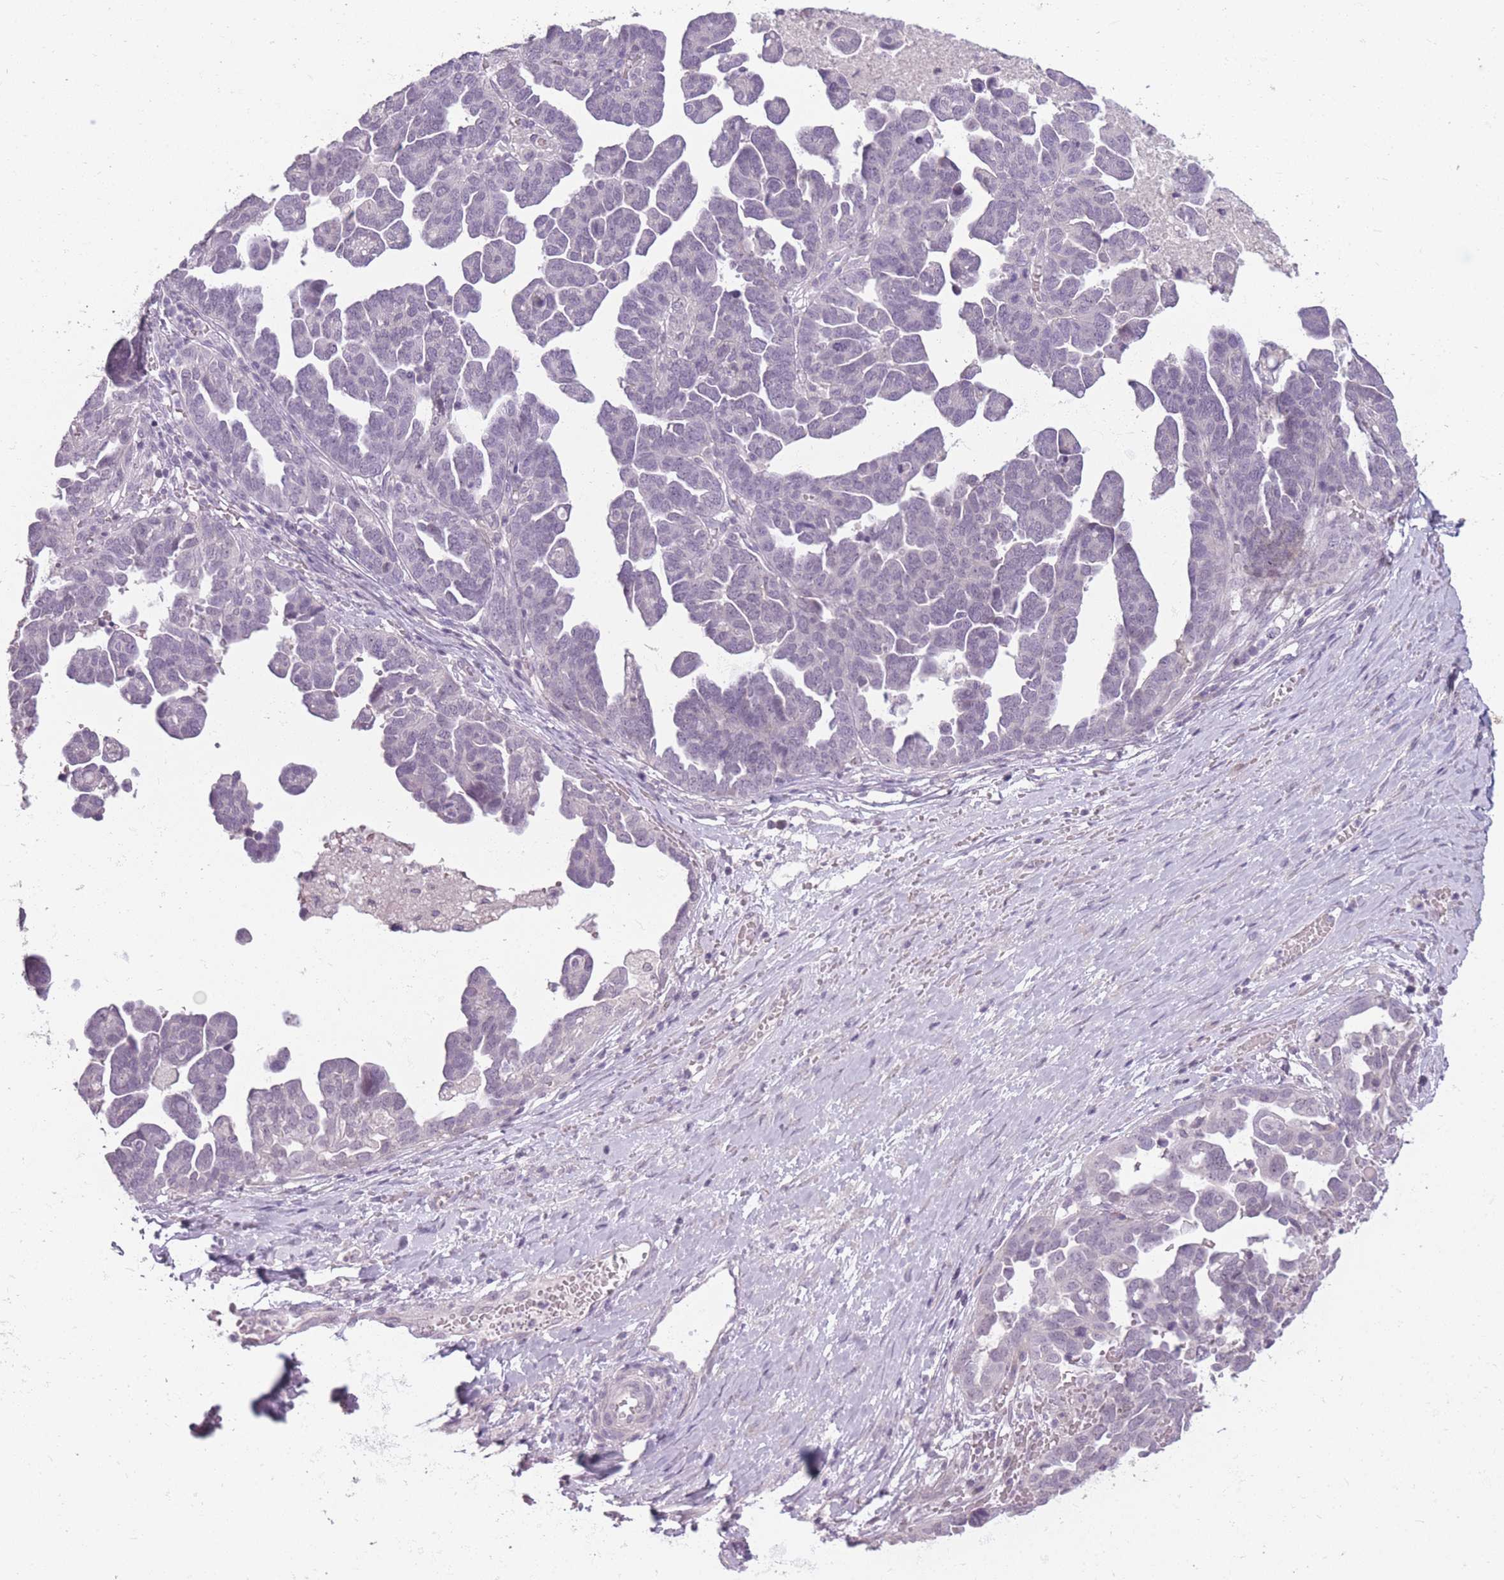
{"staining": {"intensity": "negative", "quantity": "none", "location": "none"}, "tissue": "ovarian cancer", "cell_type": "Tumor cells", "image_type": "cancer", "snomed": [{"axis": "morphology", "description": "Cystadenocarcinoma, serous, NOS"}, {"axis": "topography", "description": "Ovary"}], "caption": "This is a image of IHC staining of ovarian cancer, which shows no expression in tumor cells.", "gene": "ZBTB24", "patient": {"sex": "female", "age": 54}}